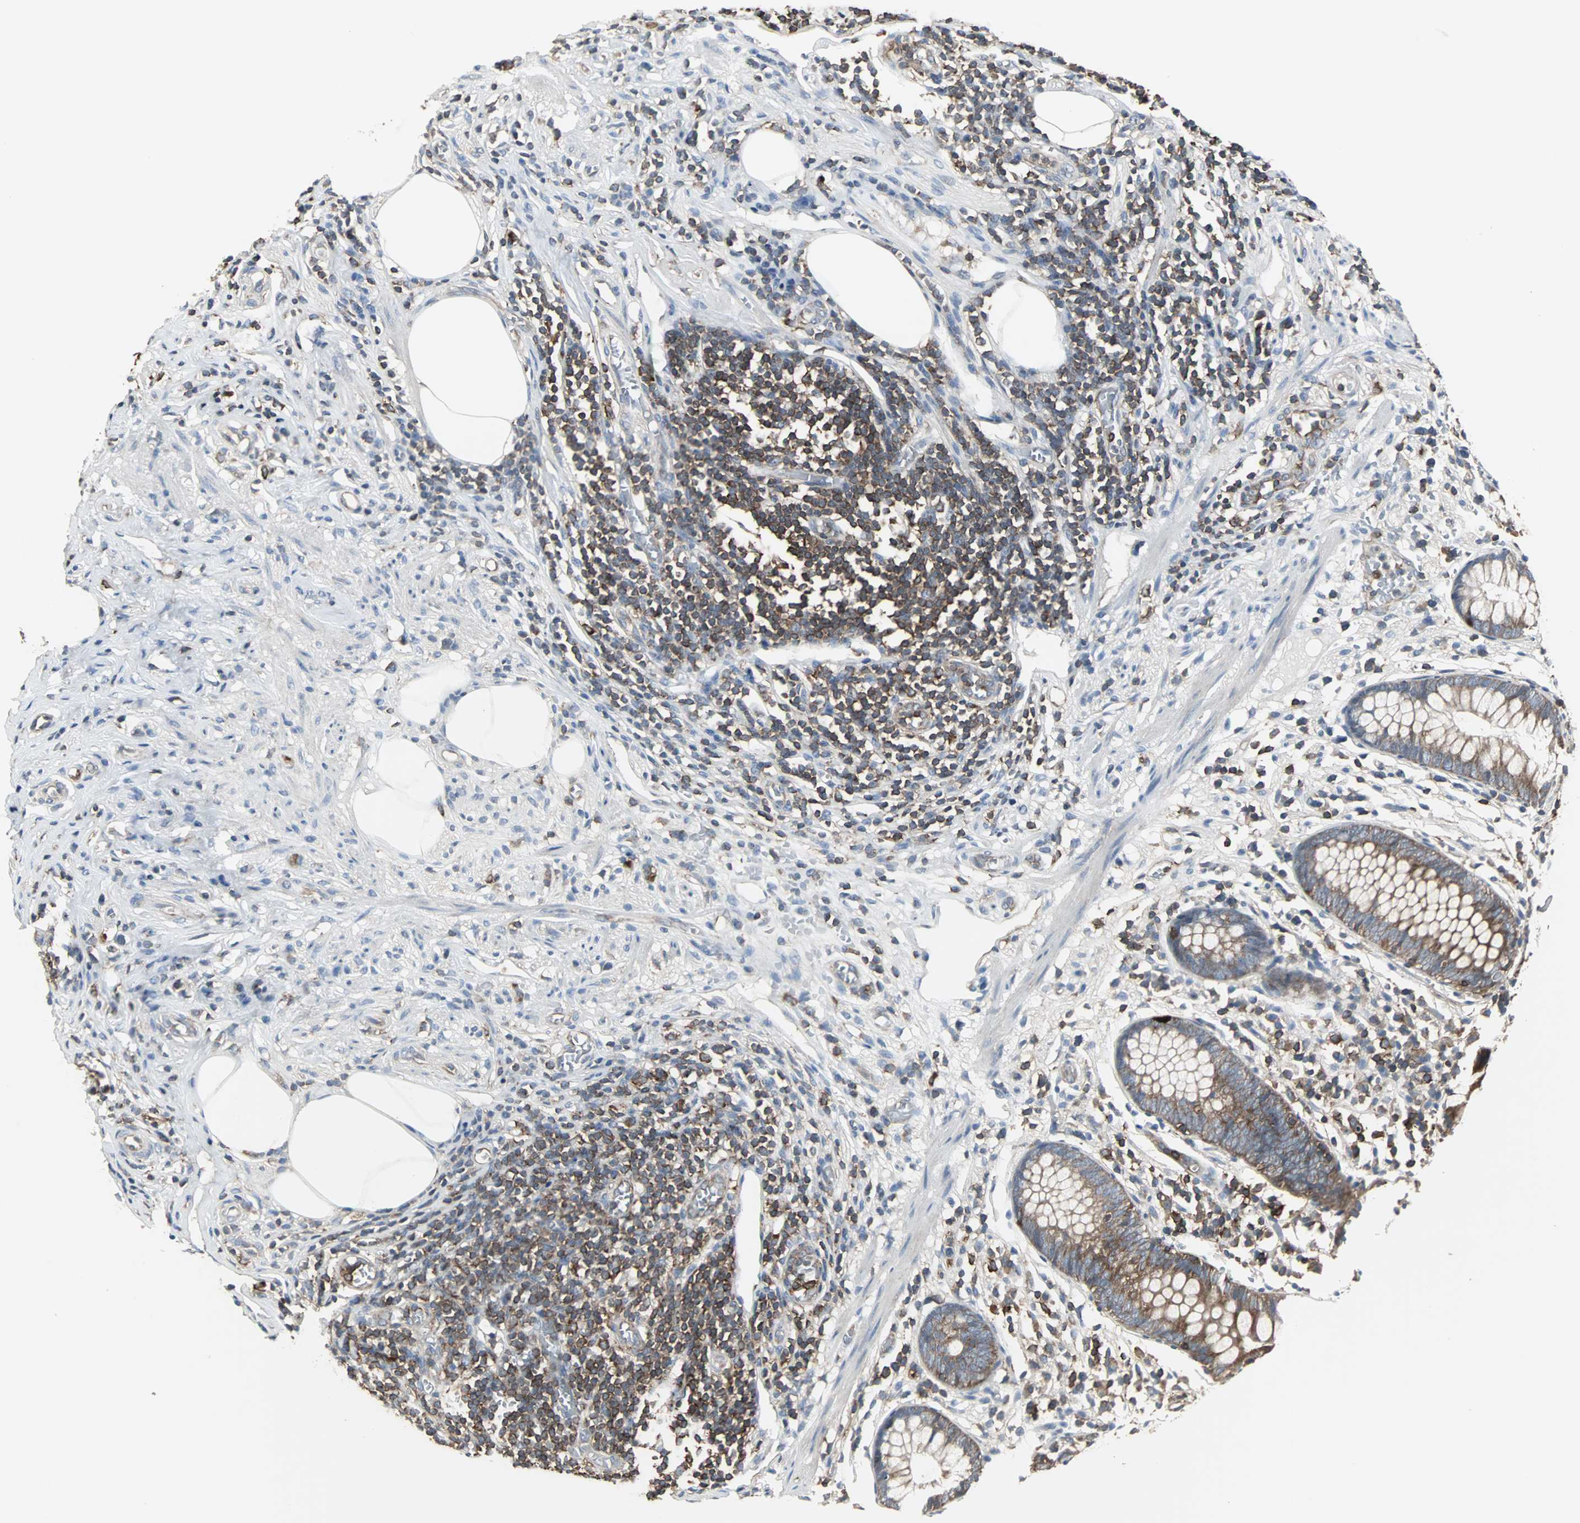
{"staining": {"intensity": "moderate", "quantity": ">75%", "location": "cytoplasmic/membranous"}, "tissue": "appendix", "cell_type": "Glandular cells", "image_type": "normal", "snomed": [{"axis": "morphology", "description": "Normal tissue, NOS"}, {"axis": "topography", "description": "Appendix"}], "caption": "A medium amount of moderate cytoplasmic/membranous positivity is seen in approximately >75% of glandular cells in normal appendix. (DAB IHC with brightfield microscopy, high magnification).", "gene": "LRRFIP1", "patient": {"sex": "male", "age": 38}}